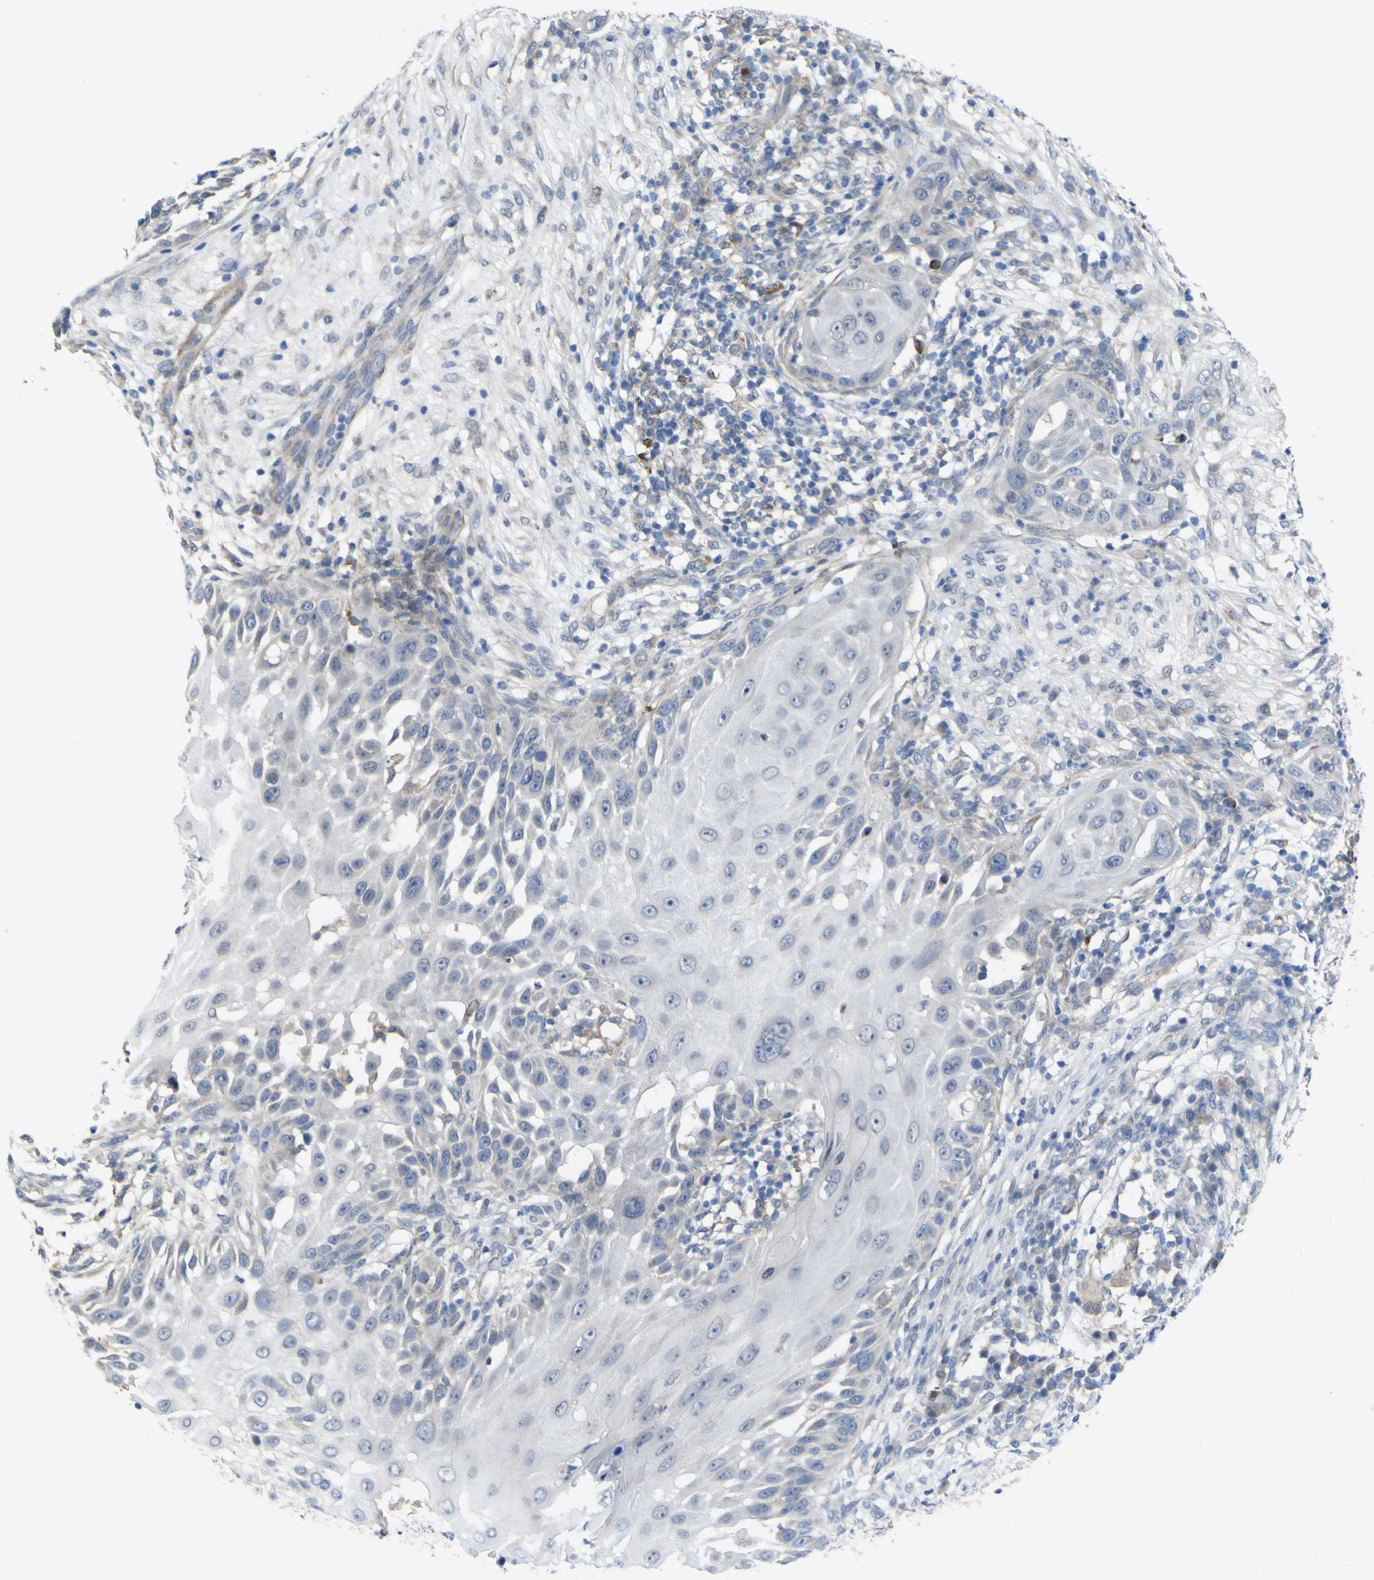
{"staining": {"intensity": "negative", "quantity": "none", "location": "none"}, "tissue": "skin cancer", "cell_type": "Tumor cells", "image_type": "cancer", "snomed": [{"axis": "morphology", "description": "Squamous cell carcinoma, NOS"}, {"axis": "topography", "description": "Skin"}], "caption": "Skin squamous cell carcinoma was stained to show a protein in brown. There is no significant staining in tumor cells.", "gene": "TNFRSF11A", "patient": {"sex": "female", "age": 44}}